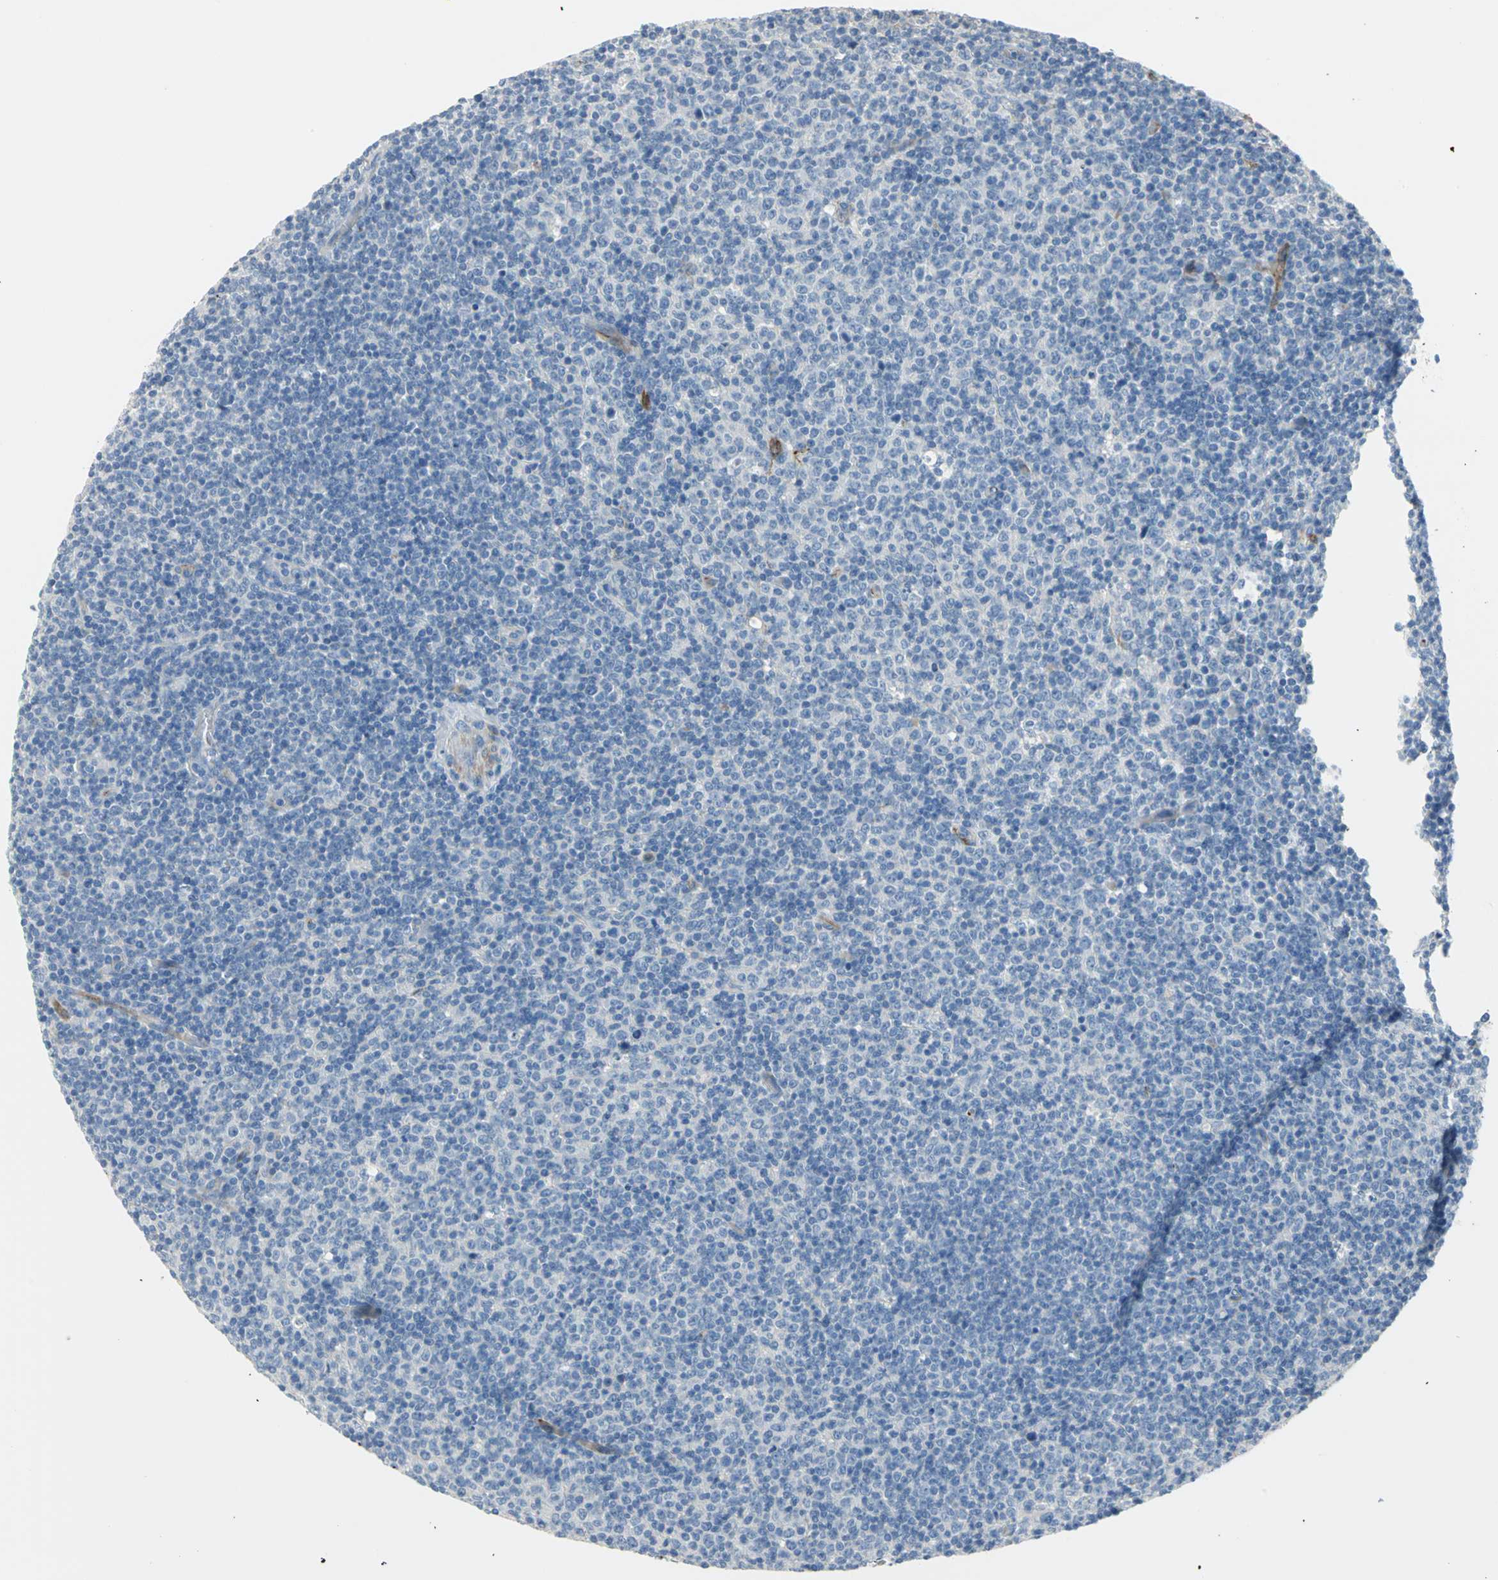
{"staining": {"intensity": "negative", "quantity": "none", "location": "none"}, "tissue": "lymphoma", "cell_type": "Tumor cells", "image_type": "cancer", "snomed": [{"axis": "morphology", "description": "Malignant lymphoma, non-Hodgkin's type, Low grade"}, {"axis": "topography", "description": "Lymph node"}], "caption": "Immunohistochemical staining of low-grade malignant lymphoma, non-Hodgkin's type displays no significant staining in tumor cells. (DAB immunohistochemistry (IHC), high magnification).", "gene": "ALOX15", "patient": {"sex": "male", "age": 70}}